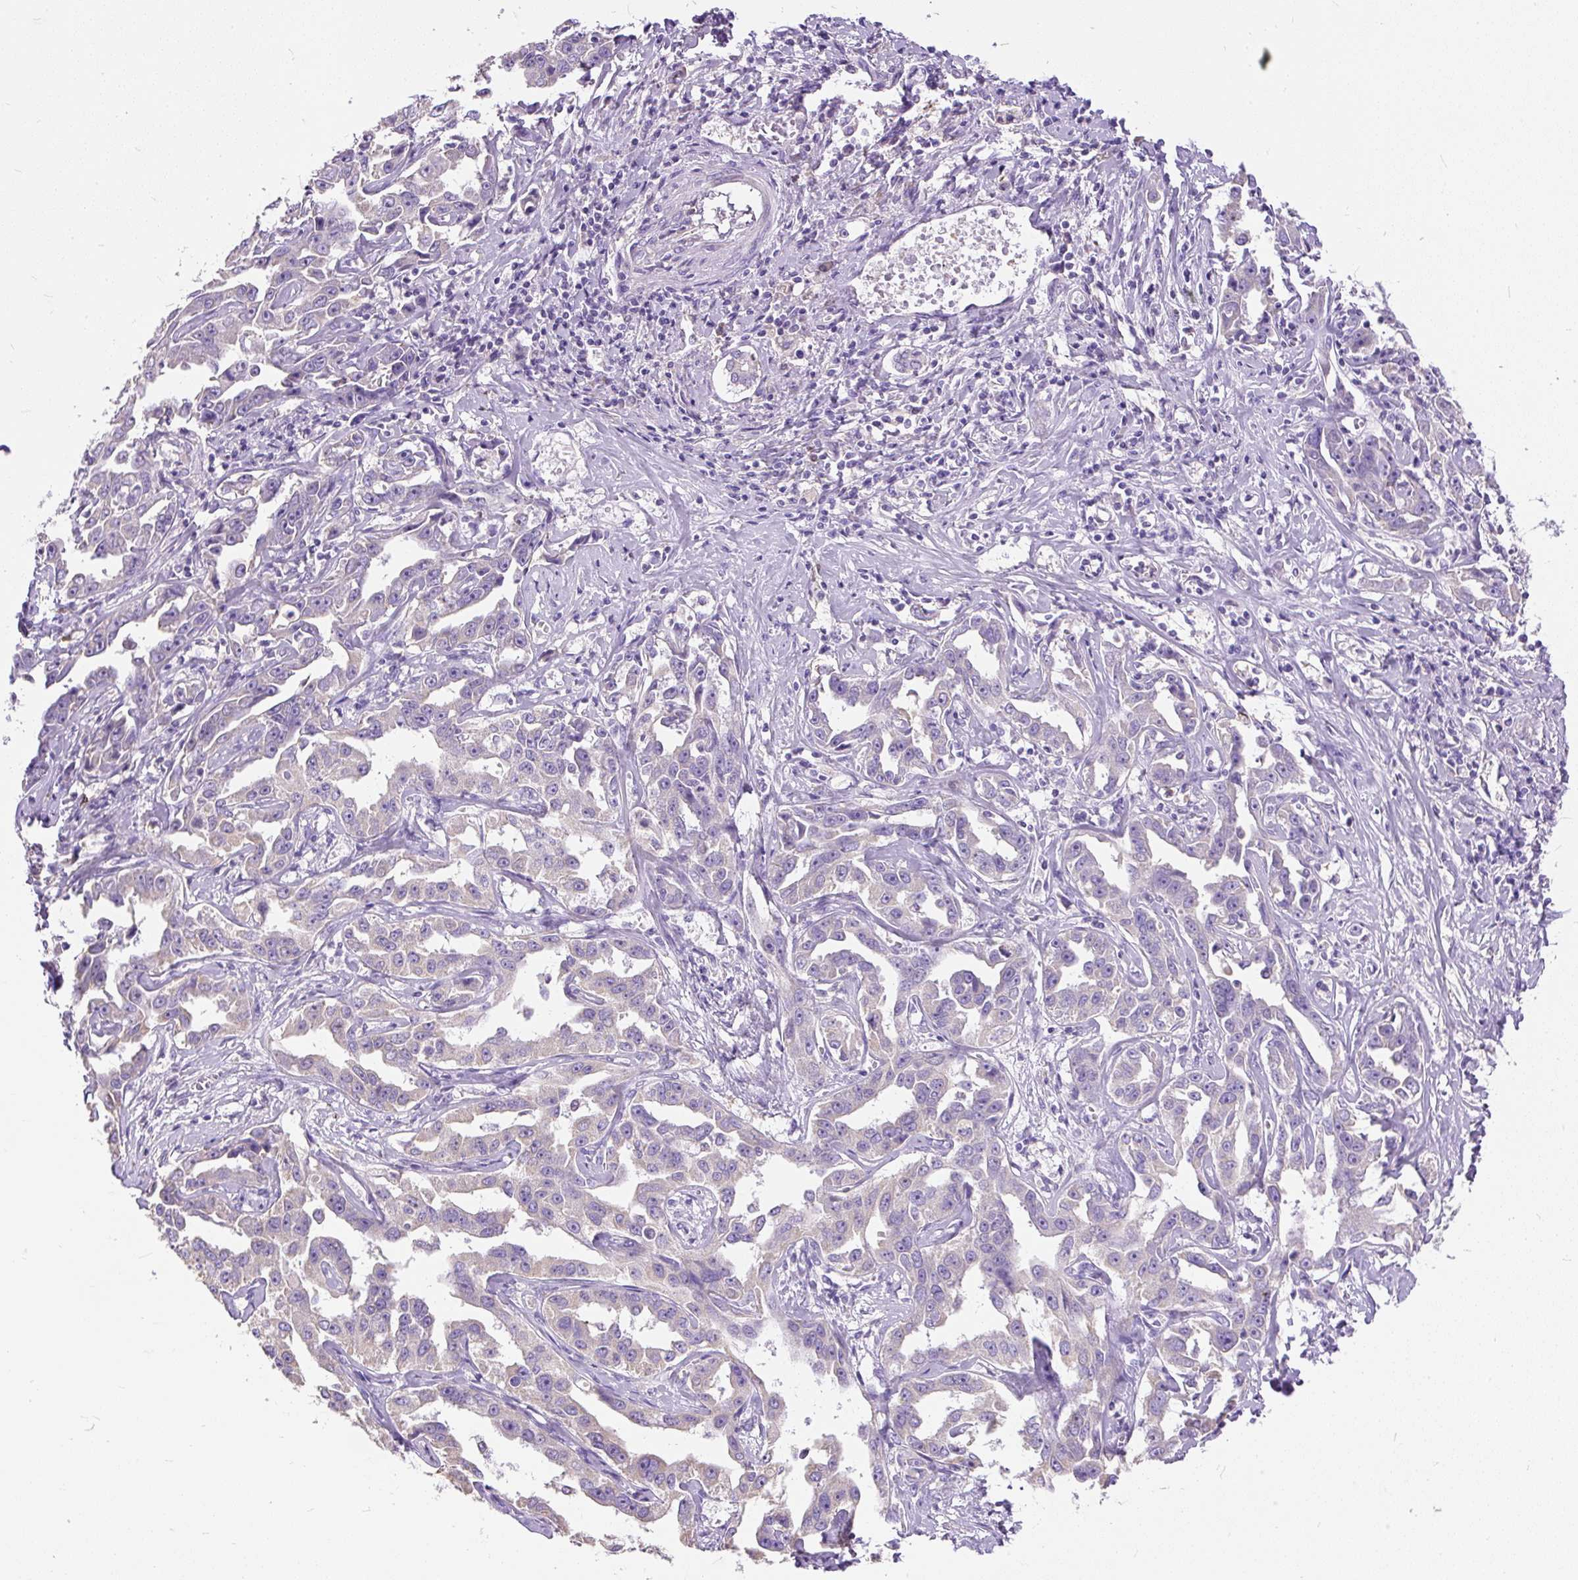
{"staining": {"intensity": "weak", "quantity": "<25%", "location": "cytoplasmic/membranous"}, "tissue": "liver cancer", "cell_type": "Tumor cells", "image_type": "cancer", "snomed": [{"axis": "morphology", "description": "Cholangiocarcinoma"}, {"axis": "topography", "description": "Liver"}], "caption": "This histopathology image is of liver cancer stained with IHC to label a protein in brown with the nuclei are counter-stained blue. There is no positivity in tumor cells. (DAB immunohistochemistry (IHC), high magnification).", "gene": "GBX1", "patient": {"sex": "male", "age": 59}}